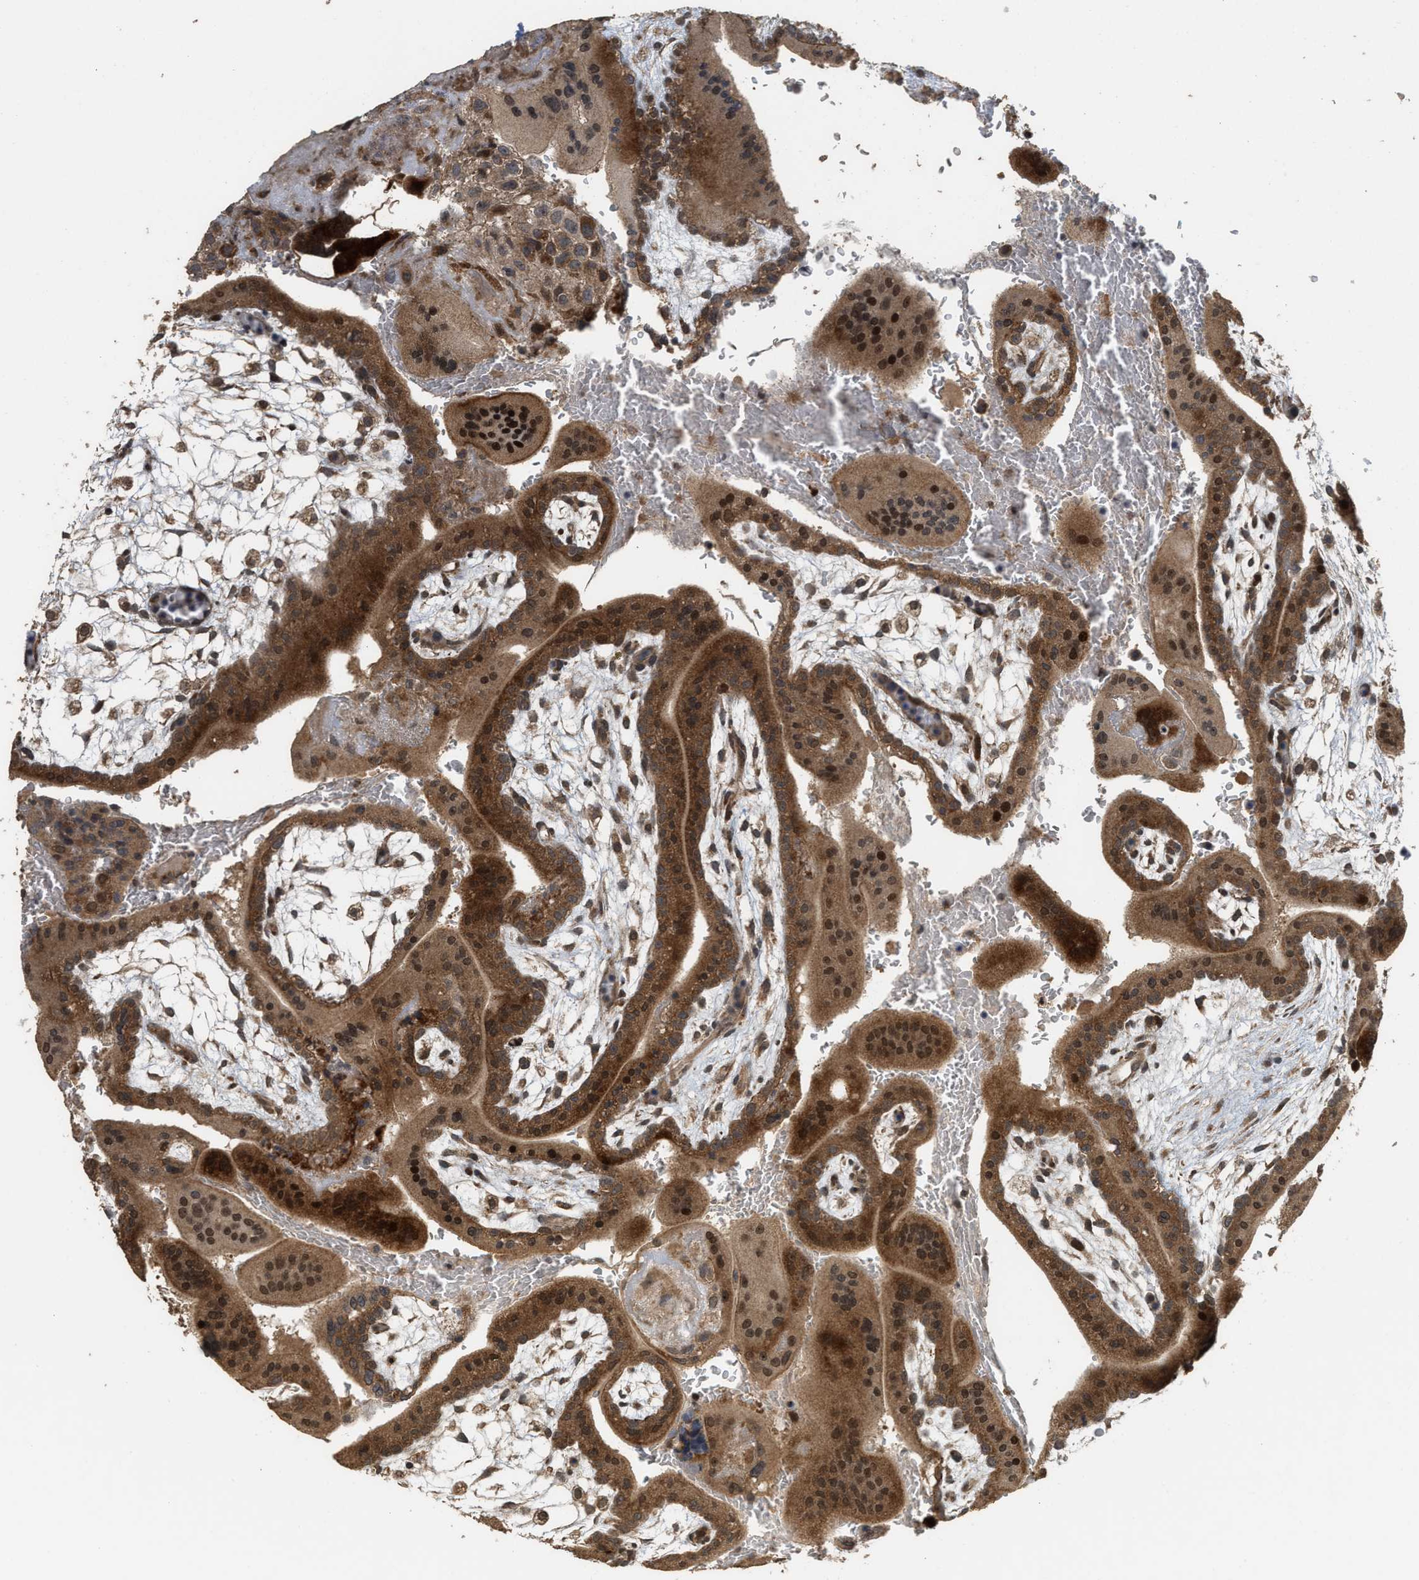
{"staining": {"intensity": "strong", "quantity": ">75%", "location": "cytoplasmic/membranous"}, "tissue": "placenta", "cell_type": "Decidual cells", "image_type": "normal", "snomed": [{"axis": "morphology", "description": "Normal tissue, NOS"}, {"axis": "topography", "description": "Placenta"}], "caption": "Immunohistochemical staining of normal placenta reveals >75% levels of strong cytoplasmic/membranous protein staining in about >75% of decidual cells.", "gene": "ELP2", "patient": {"sex": "female", "age": 35}}